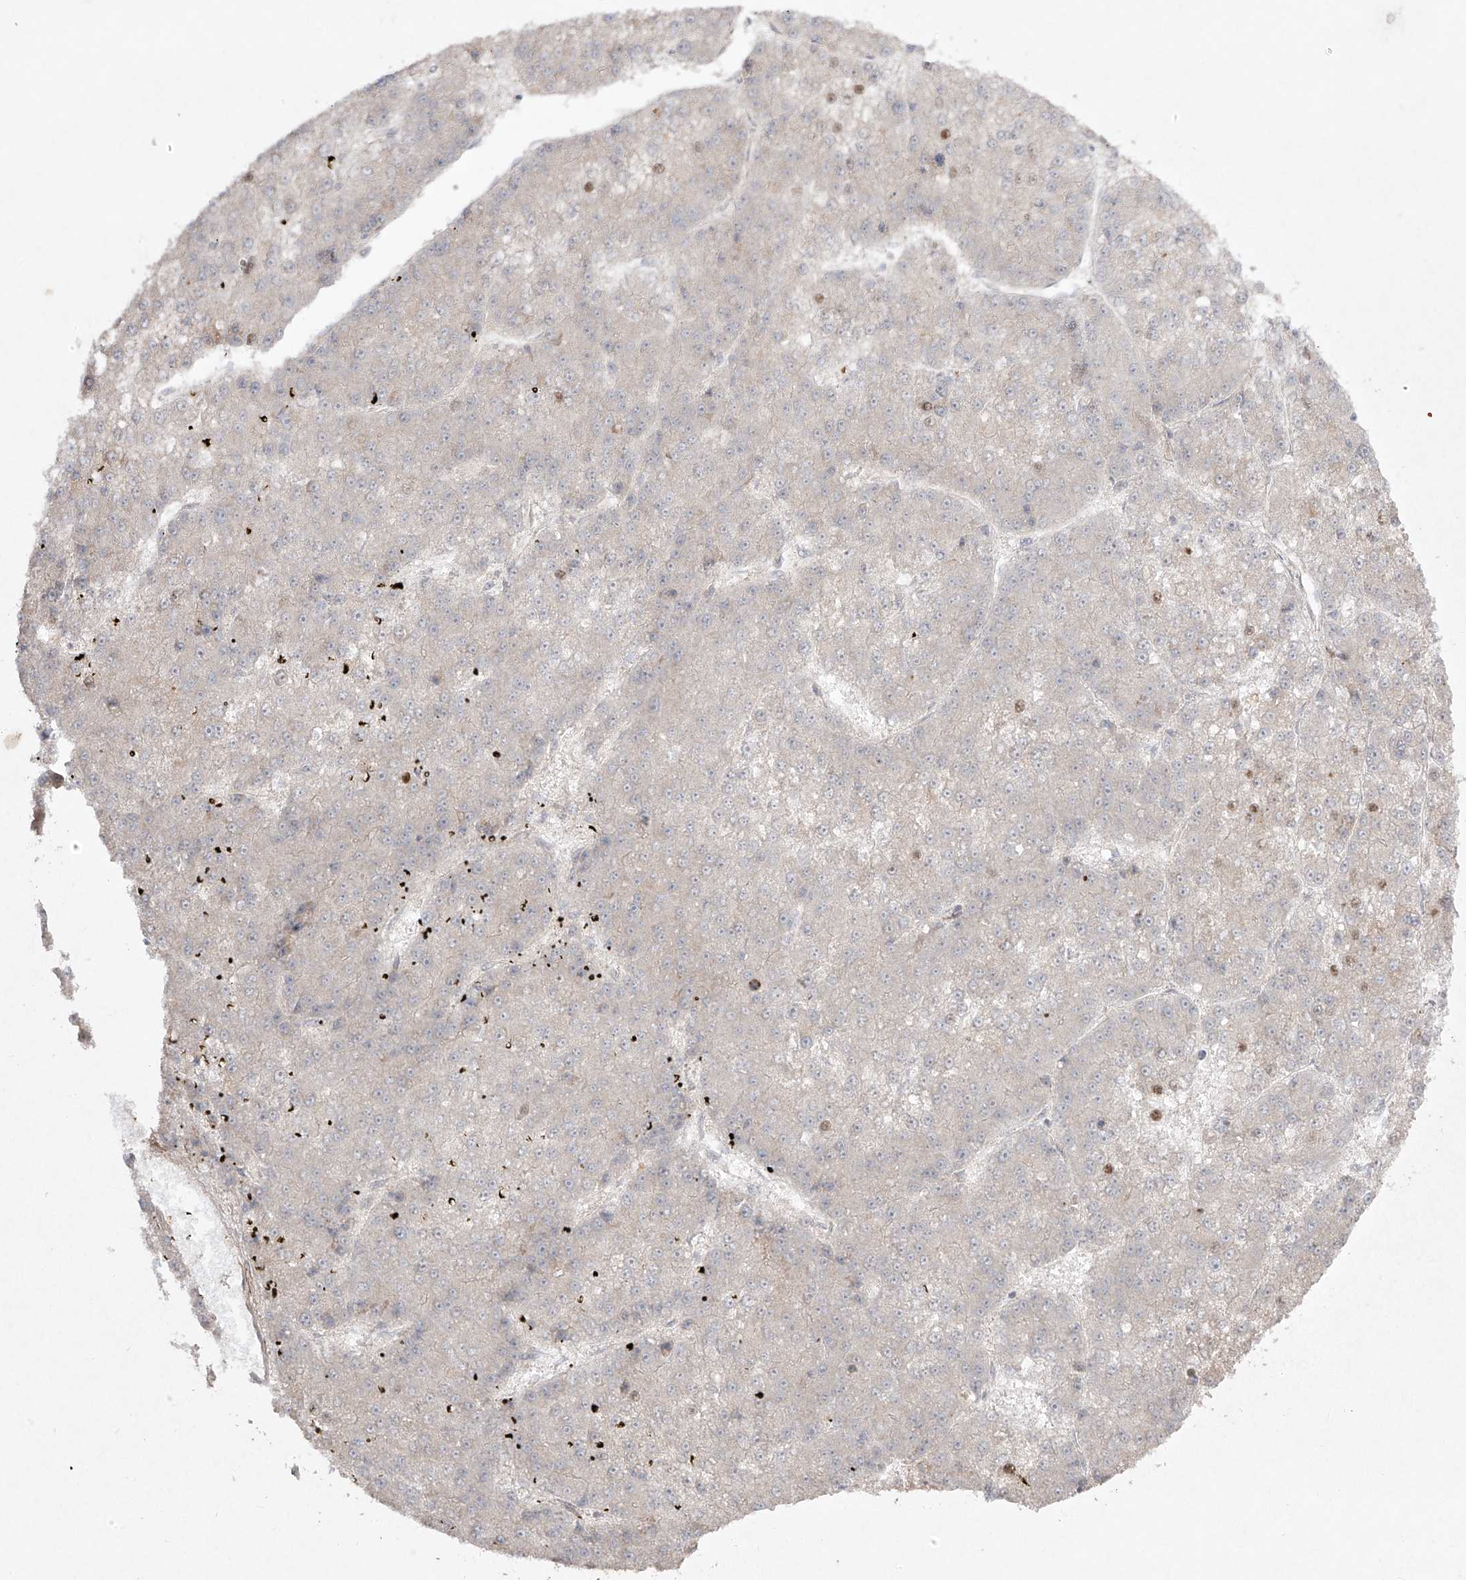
{"staining": {"intensity": "moderate", "quantity": "<25%", "location": "cytoplasmic/membranous"}, "tissue": "liver cancer", "cell_type": "Tumor cells", "image_type": "cancer", "snomed": [{"axis": "morphology", "description": "Carcinoma, Hepatocellular, NOS"}, {"axis": "topography", "description": "Liver"}], "caption": "Protein staining of liver cancer tissue exhibits moderate cytoplasmic/membranous staining in approximately <25% of tumor cells.", "gene": "KDM1B", "patient": {"sex": "female", "age": 73}}